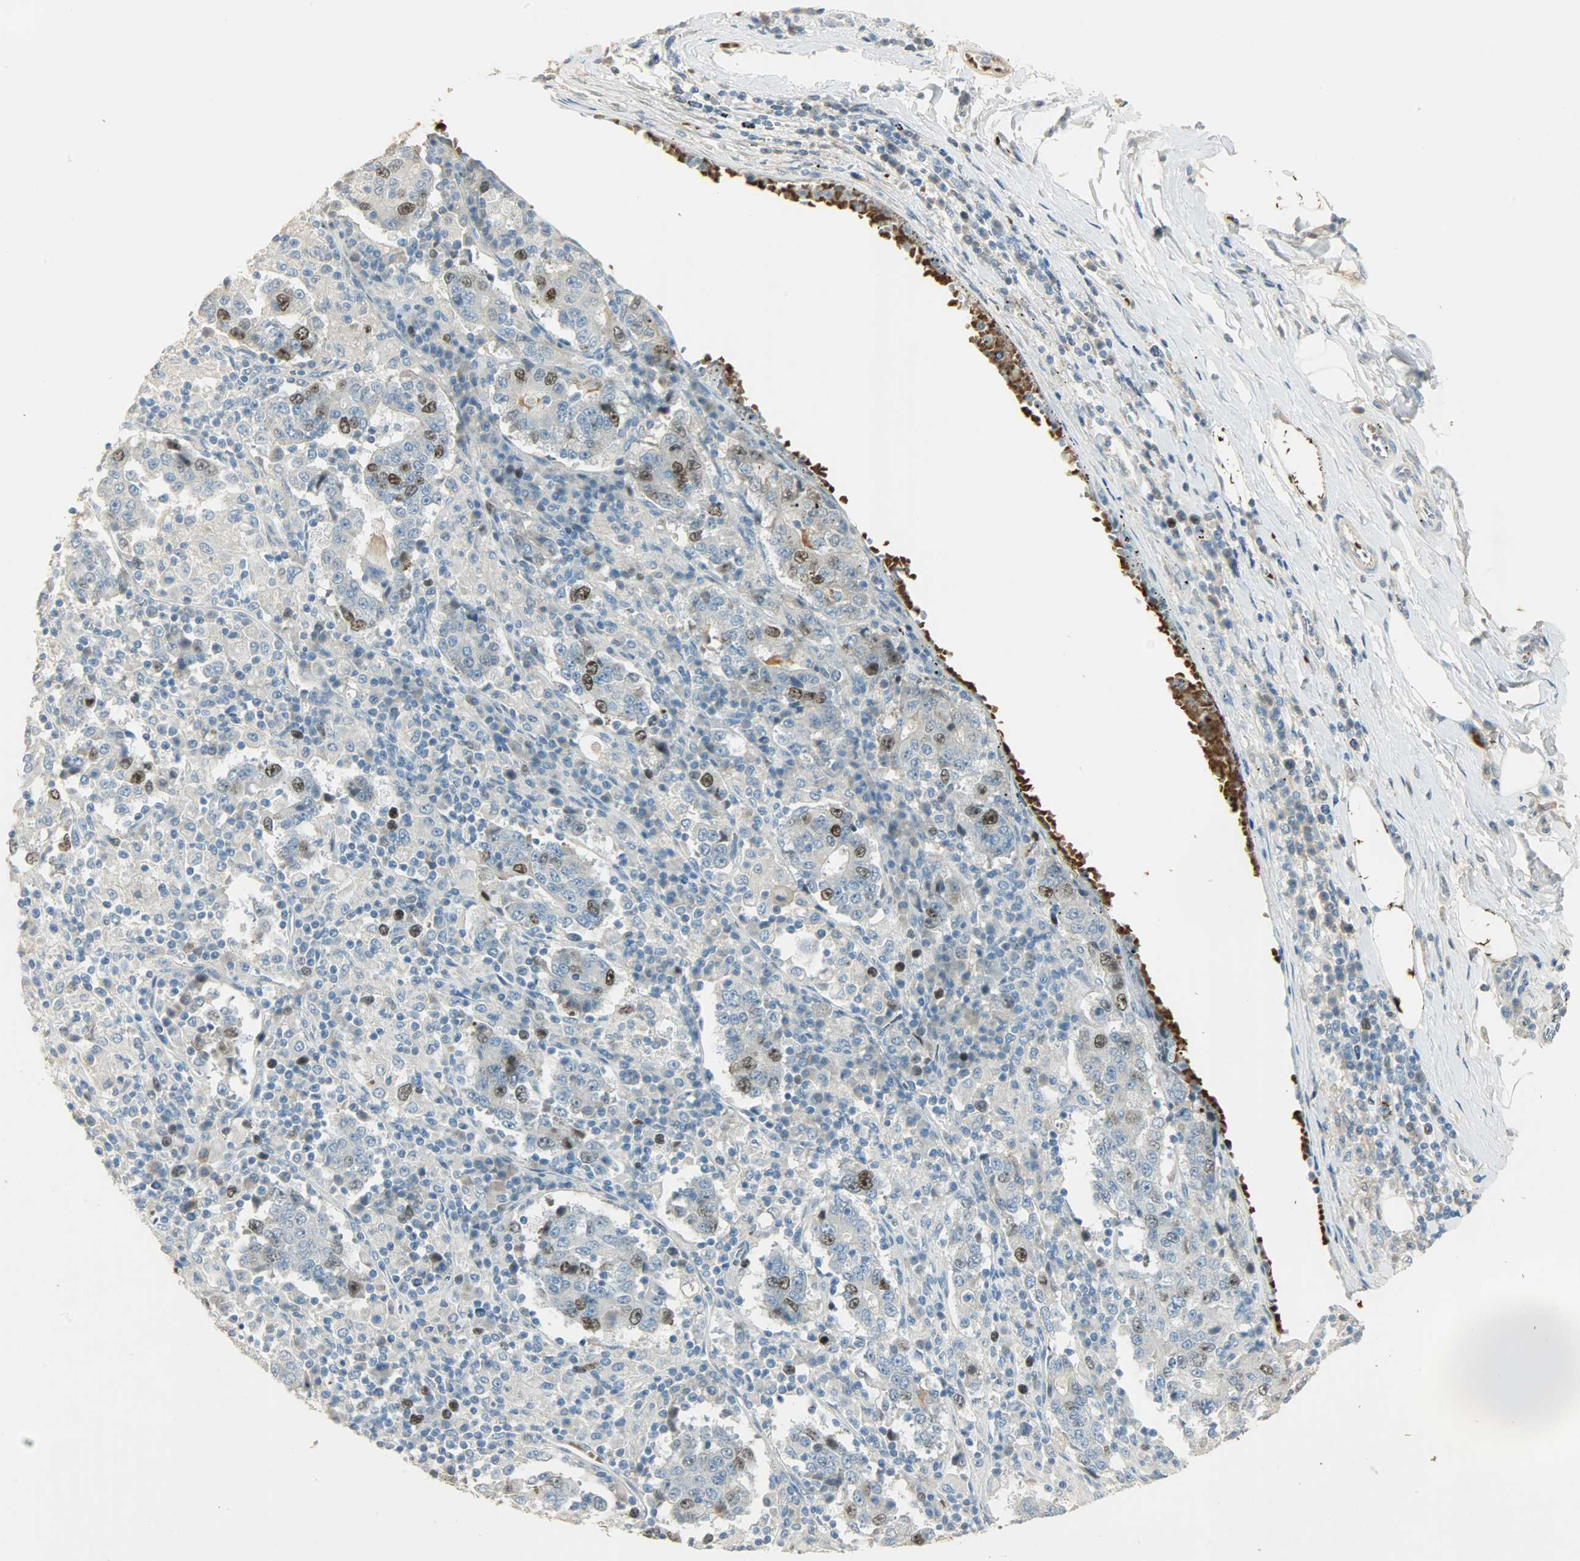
{"staining": {"intensity": "strong", "quantity": "<25%", "location": "cytoplasmic/membranous,nuclear"}, "tissue": "stomach cancer", "cell_type": "Tumor cells", "image_type": "cancer", "snomed": [{"axis": "morphology", "description": "Normal tissue, NOS"}, {"axis": "morphology", "description": "Adenocarcinoma, NOS"}, {"axis": "topography", "description": "Stomach, upper"}, {"axis": "topography", "description": "Stomach"}], "caption": "This is a micrograph of IHC staining of stomach cancer, which shows strong expression in the cytoplasmic/membranous and nuclear of tumor cells.", "gene": "TPX2", "patient": {"sex": "male", "age": 59}}